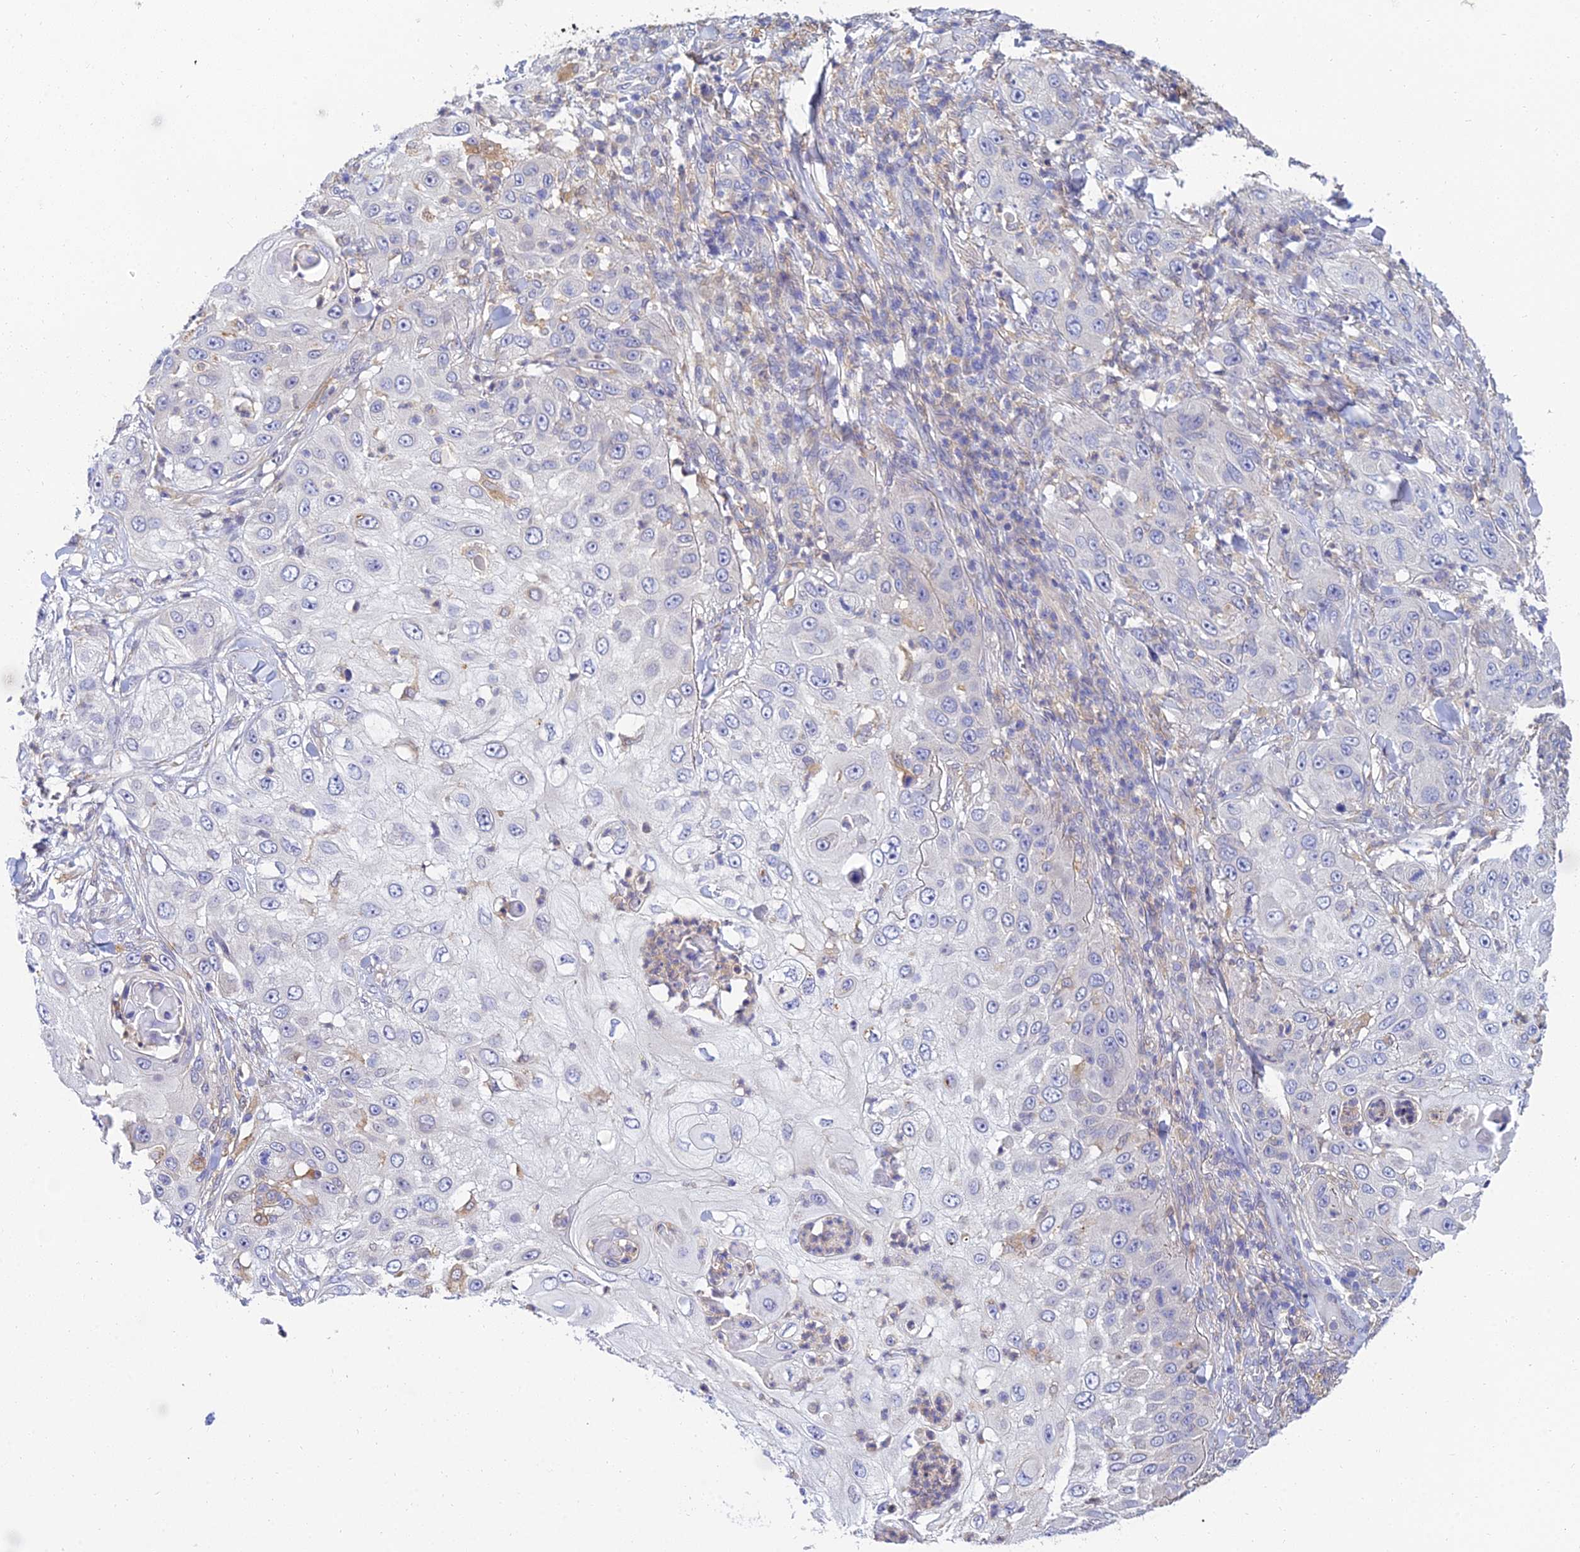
{"staining": {"intensity": "negative", "quantity": "none", "location": "none"}, "tissue": "skin cancer", "cell_type": "Tumor cells", "image_type": "cancer", "snomed": [{"axis": "morphology", "description": "Squamous cell carcinoma, NOS"}, {"axis": "topography", "description": "Skin"}], "caption": "An image of human squamous cell carcinoma (skin) is negative for staining in tumor cells.", "gene": "ARL8B", "patient": {"sex": "female", "age": 44}}